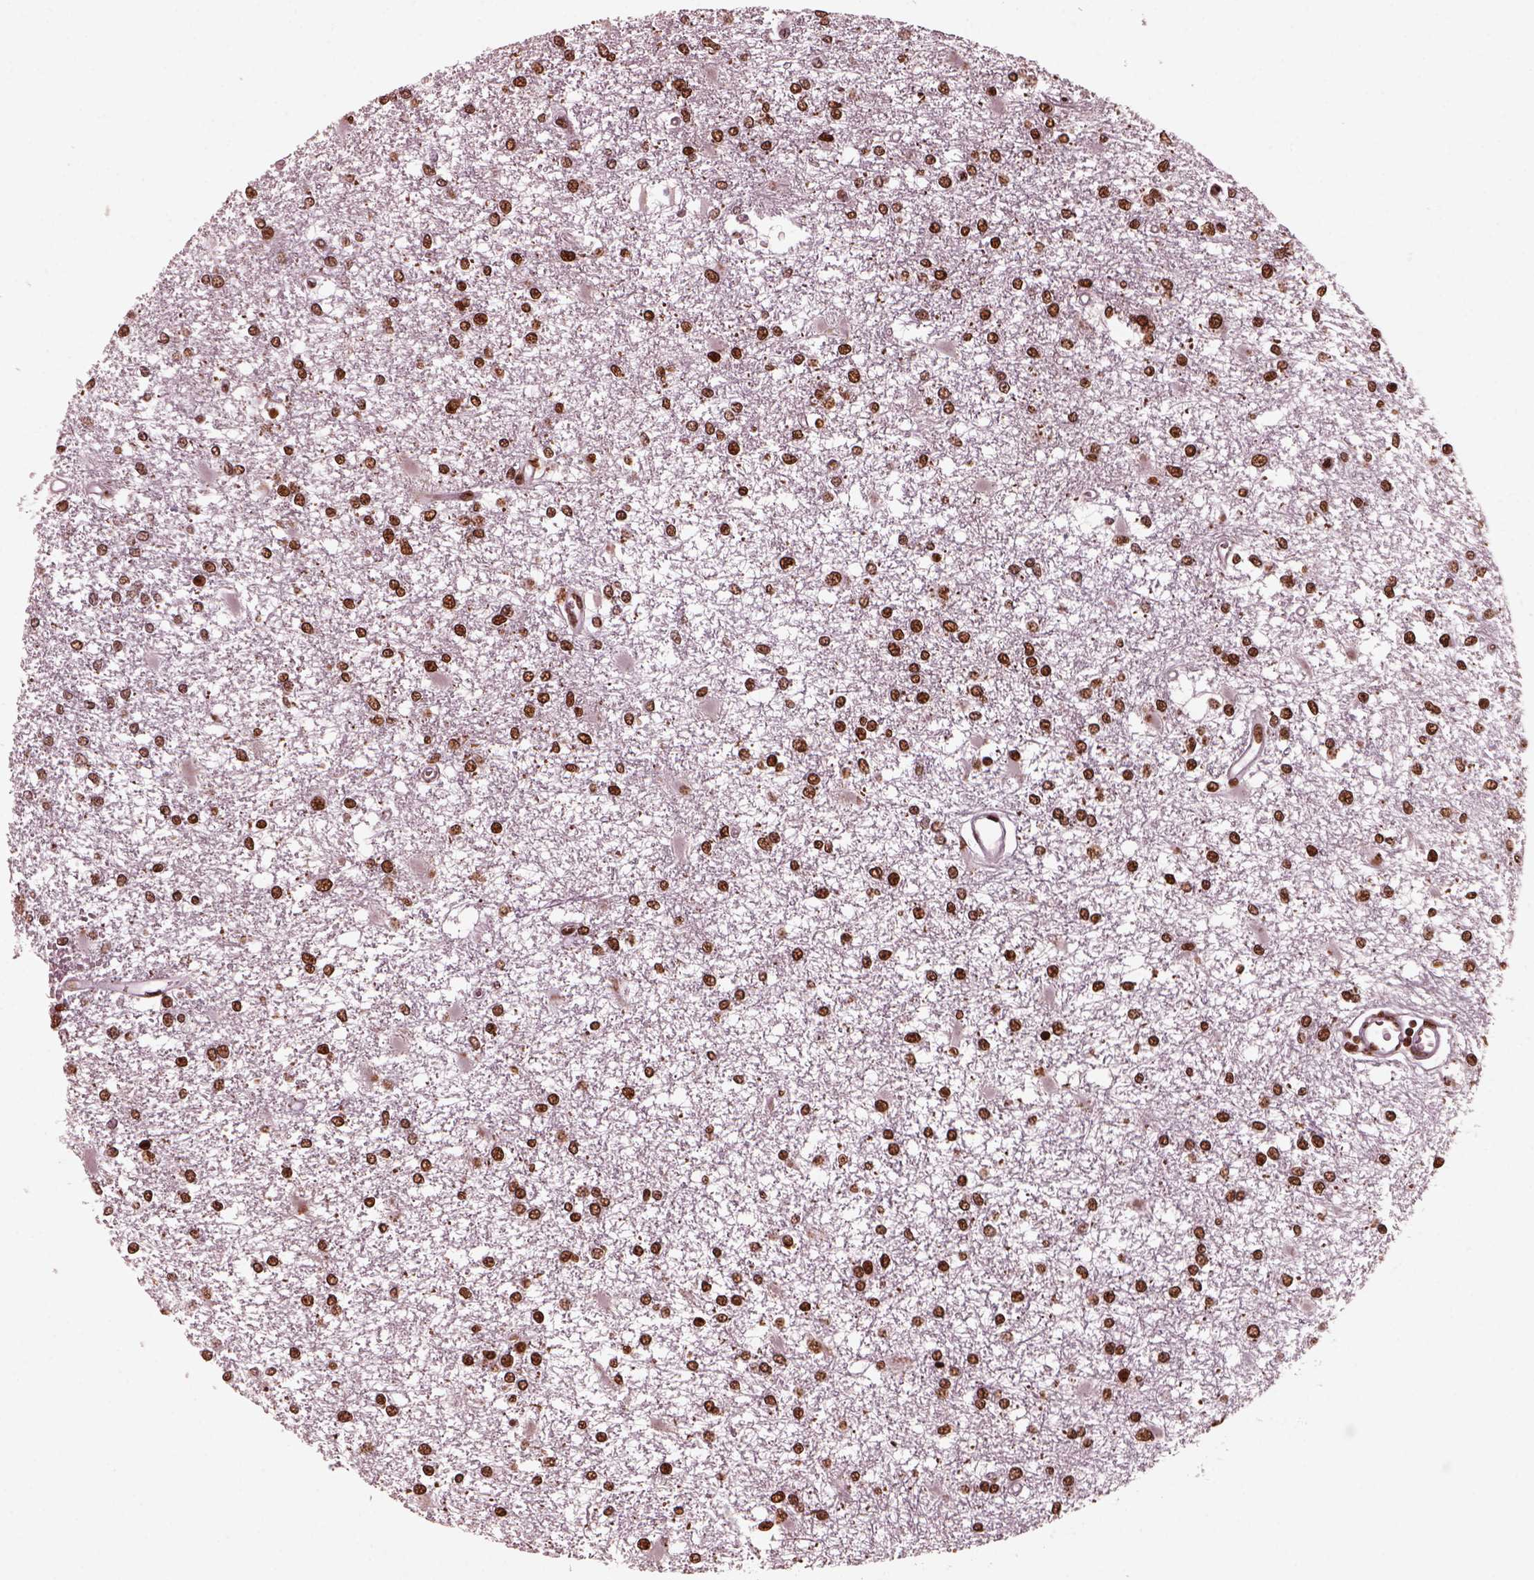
{"staining": {"intensity": "strong", "quantity": ">75%", "location": "nuclear"}, "tissue": "glioma", "cell_type": "Tumor cells", "image_type": "cancer", "snomed": [{"axis": "morphology", "description": "Glioma, malignant, High grade"}, {"axis": "topography", "description": "Cerebral cortex"}], "caption": "The histopathology image reveals a brown stain indicating the presence of a protein in the nuclear of tumor cells in malignant high-grade glioma.", "gene": "NSD1", "patient": {"sex": "male", "age": 79}}